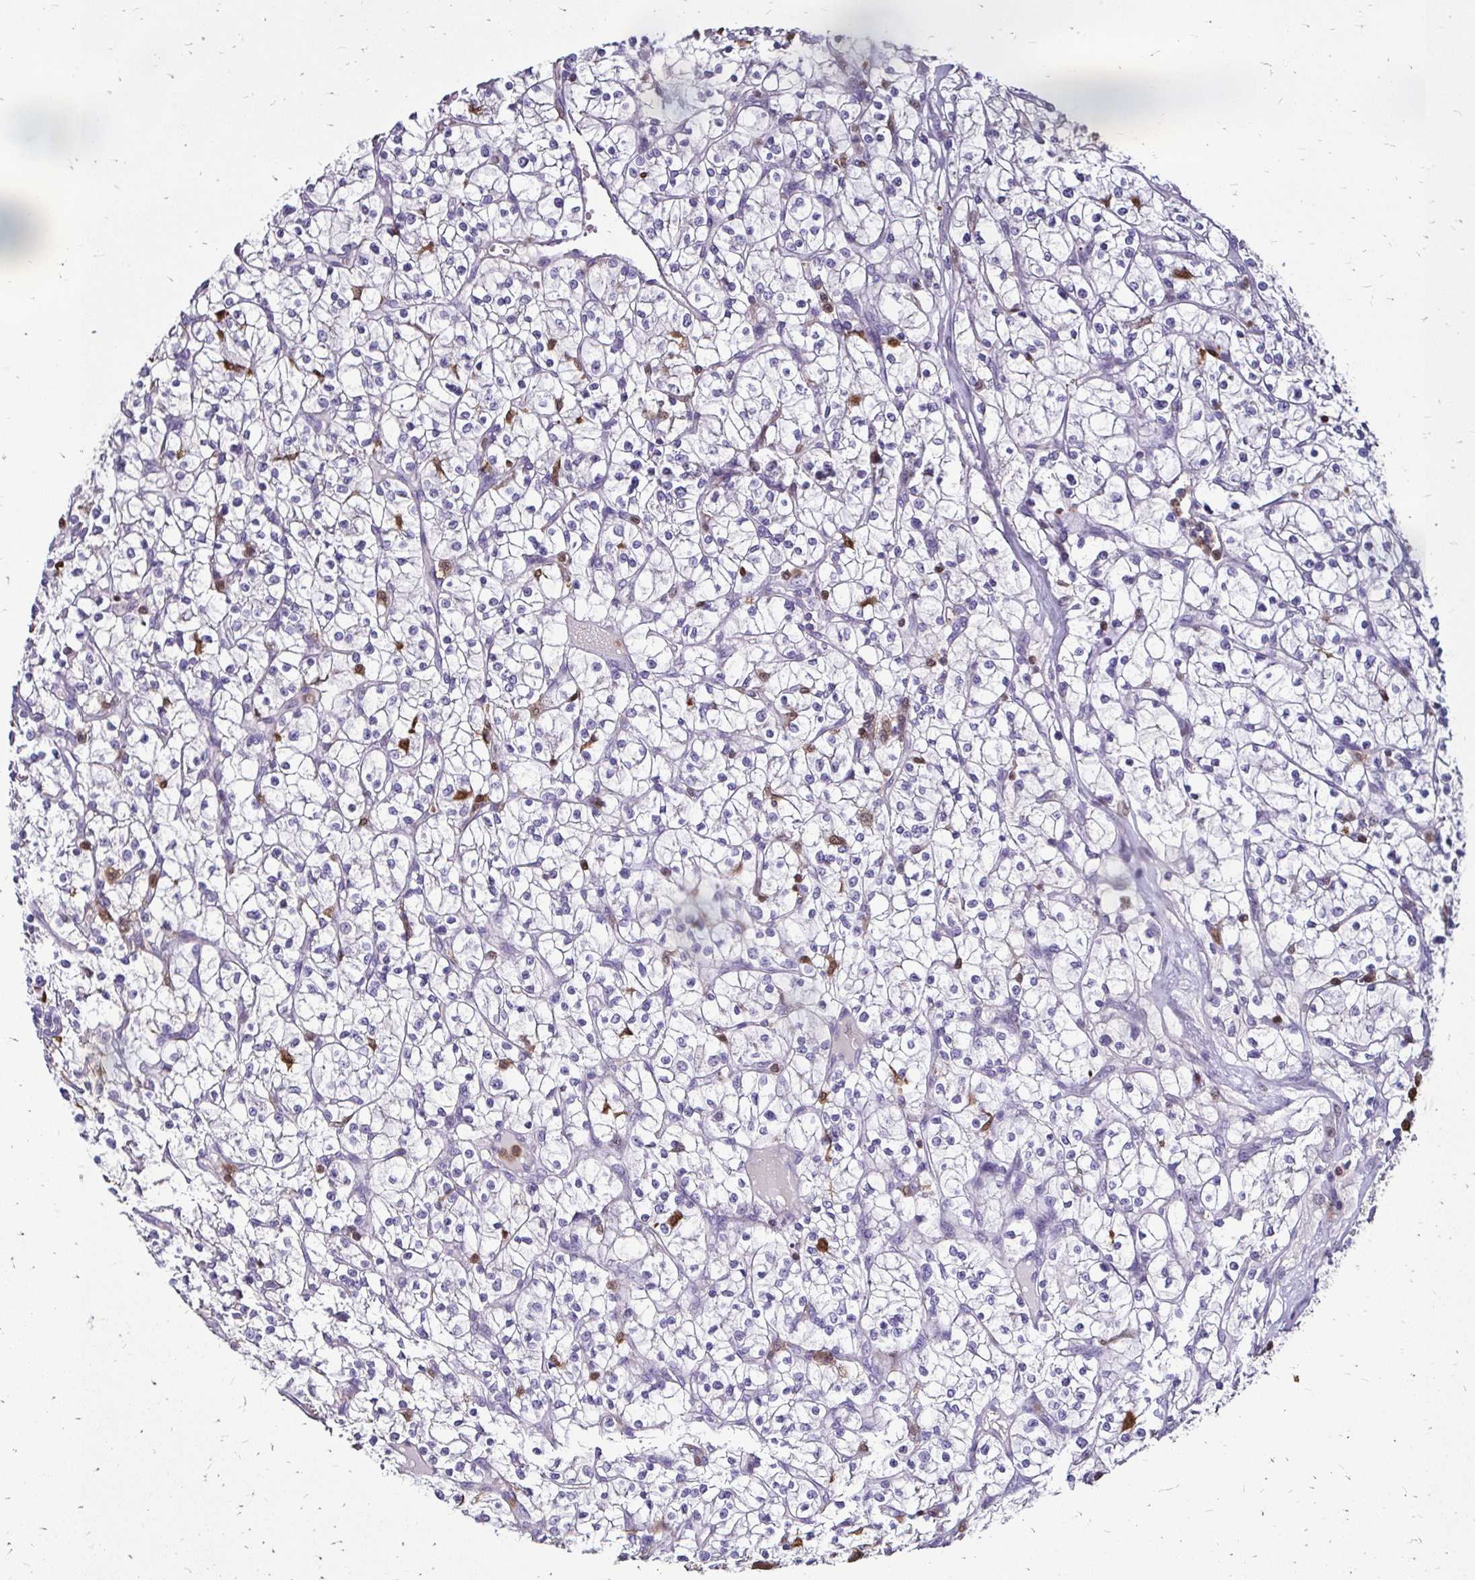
{"staining": {"intensity": "negative", "quantity": "none", "location": "none"}, "tissue": "renal cancer", "cell_type": "Tumor cells", "image_type": "cancer", "snomed": [{"axis": "morphology", "description": "Adenocarcinoma, NOS"}, {"axis": "topography", "description": "Kidney"}], "caption": "DAB (3,3'-diaminobenzidine) immunohistochemical staining of human renal adenocarcinoma displays no significant positivity in tumor cells. Nuclei are stained in blue.", "gene": "ZFP1", "patient": {"sex": "female", "age": 64}}